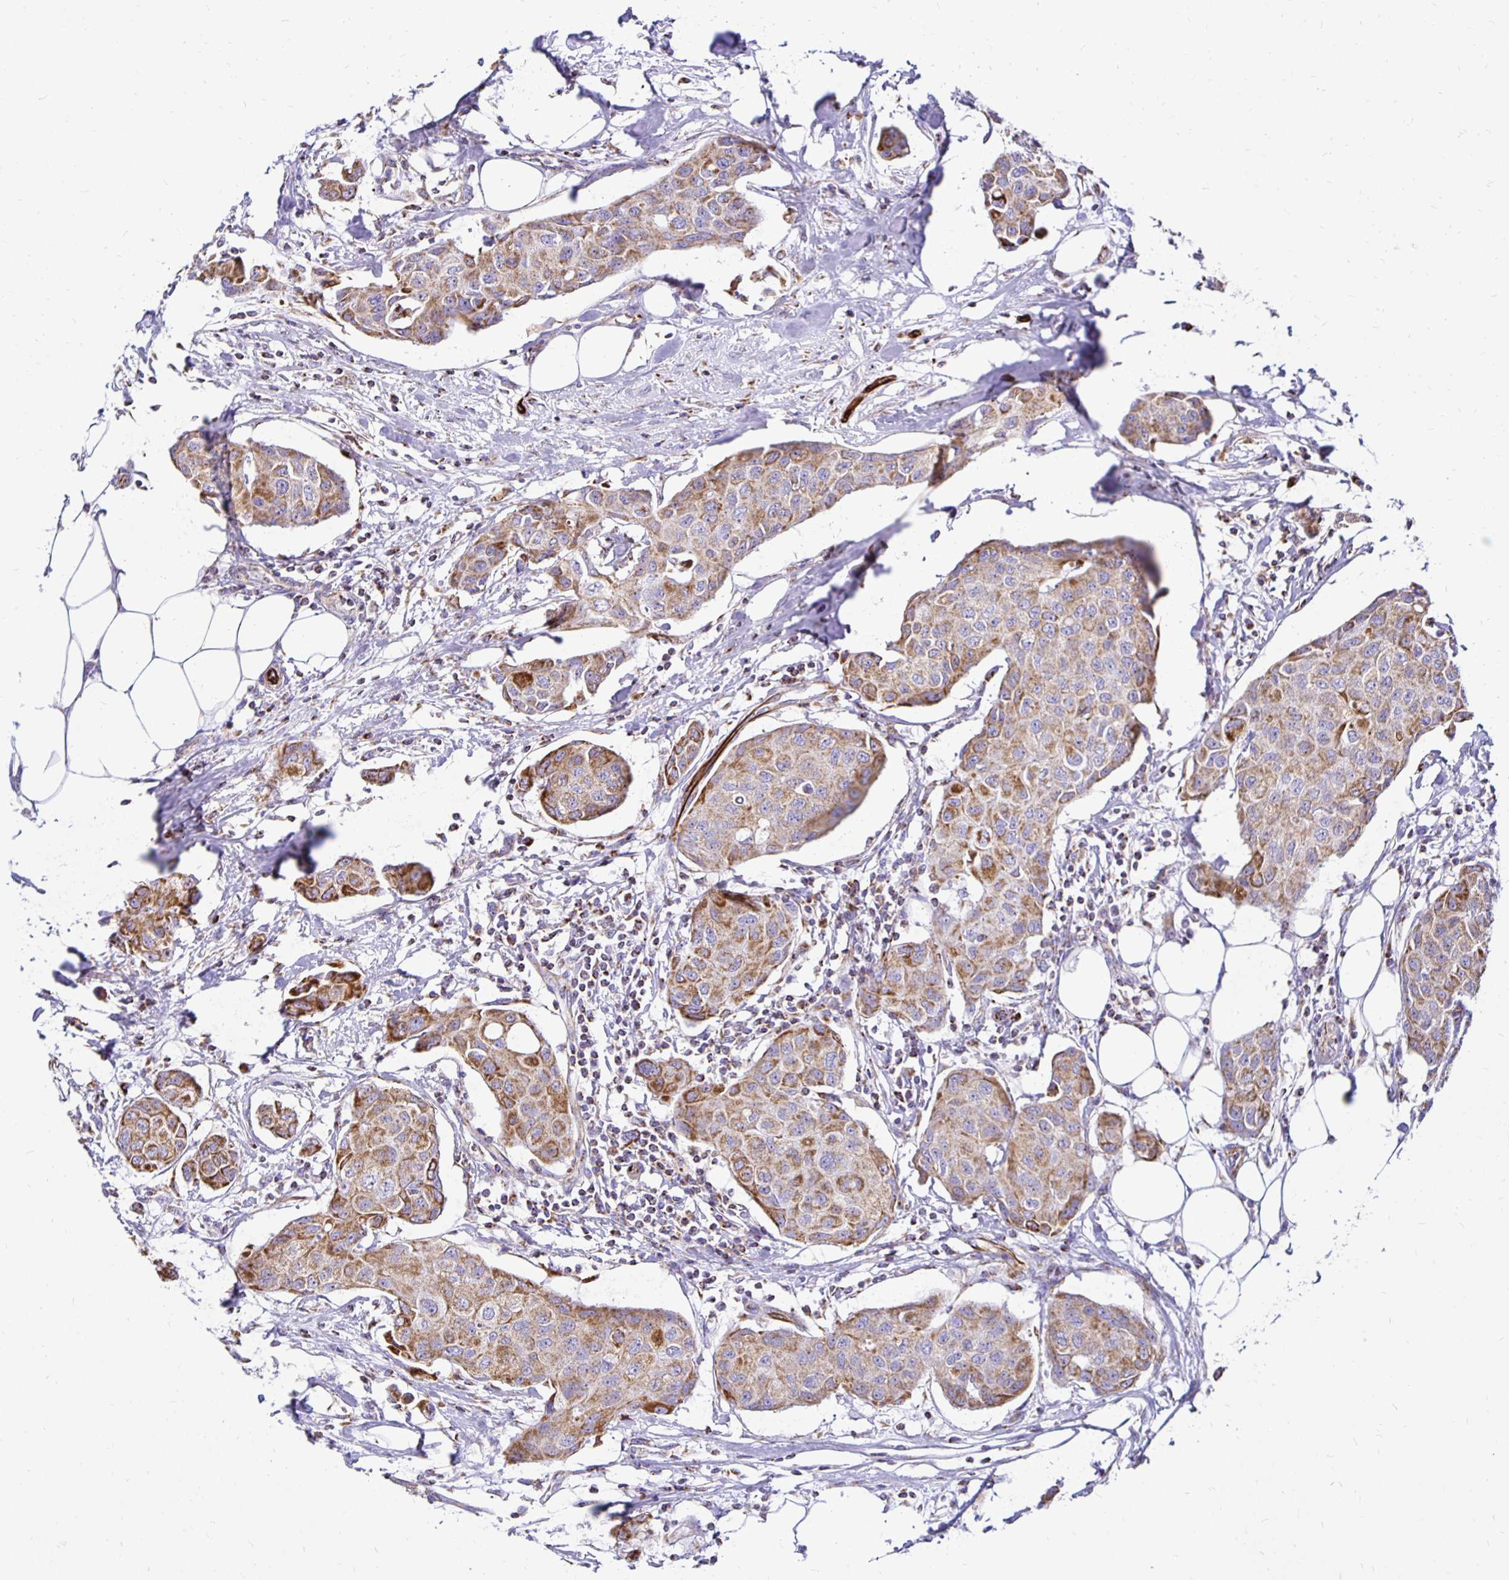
{"staining": {"intensity": "moderate", "quantity": ">75%", "location": "cytoplasmic/membranous"}, "tissue": "breast cancer", "cell_type": "Tumor cells", "image_type": "cancer", "snomed": [{"axis": "morphology", "description": "Duct carcinoma"}, {"axis": "topography", "description": "Breast"}, {"axis": "topography", "description": "Lymph node"}], "caption": "Breast cancer was stained to show a protein in brown. There is medium levels of moderate cytoplasmic/membranous staining in approximately >75% of tumor cells. (Stains: DAB (3,3'-diaminobenzidine) in brown, nuclei in blue, Microscopy: brightfield microscopy at high magnification).", "gene": "PLAAT2", "patient": {"sex": "female", "age": 80}}